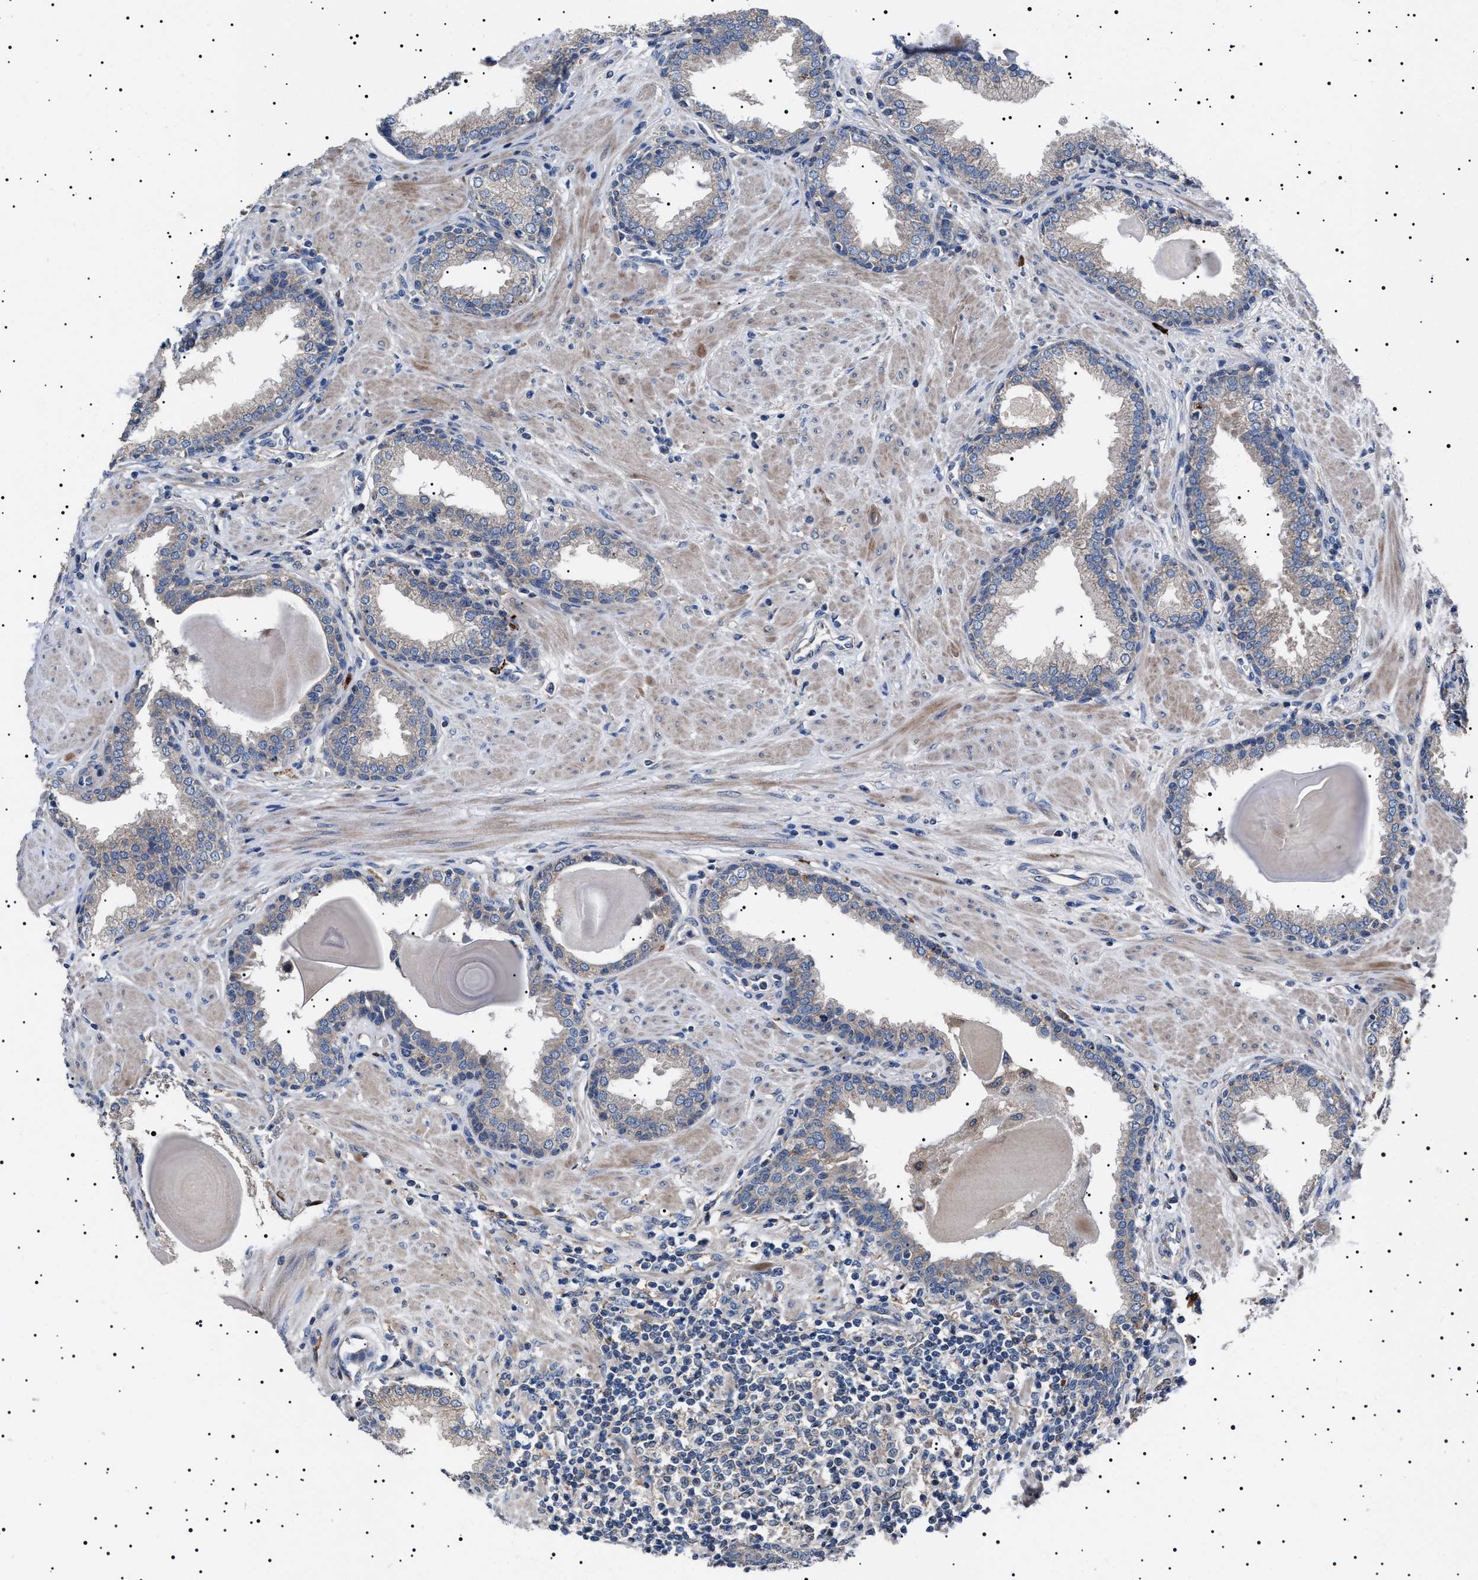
{"staining": {"intensity": "moderate", "quantity": "<25%", "location": "cytoplasmic/membranous"}, "tissue": "prostate", "cell_type": "Glandular cells", "image_type": "normal", "snomed": [{"axis": "morphology", "description": "Normal tissue, NOS"}, {"axis": "topography", "description": "Prostate"}], "caption": "Brown immunohistochemical staining in unremarkable prostate shows moderate cytoplasmic/membranous expression in about <25% of glandular cells. Using DAB (brown) and hematoxylin (blue) stains, captured at high magnification using brightfield microscopy.", "gene": "PTRH1", "patient": {"sex": "male", "age": 51}}